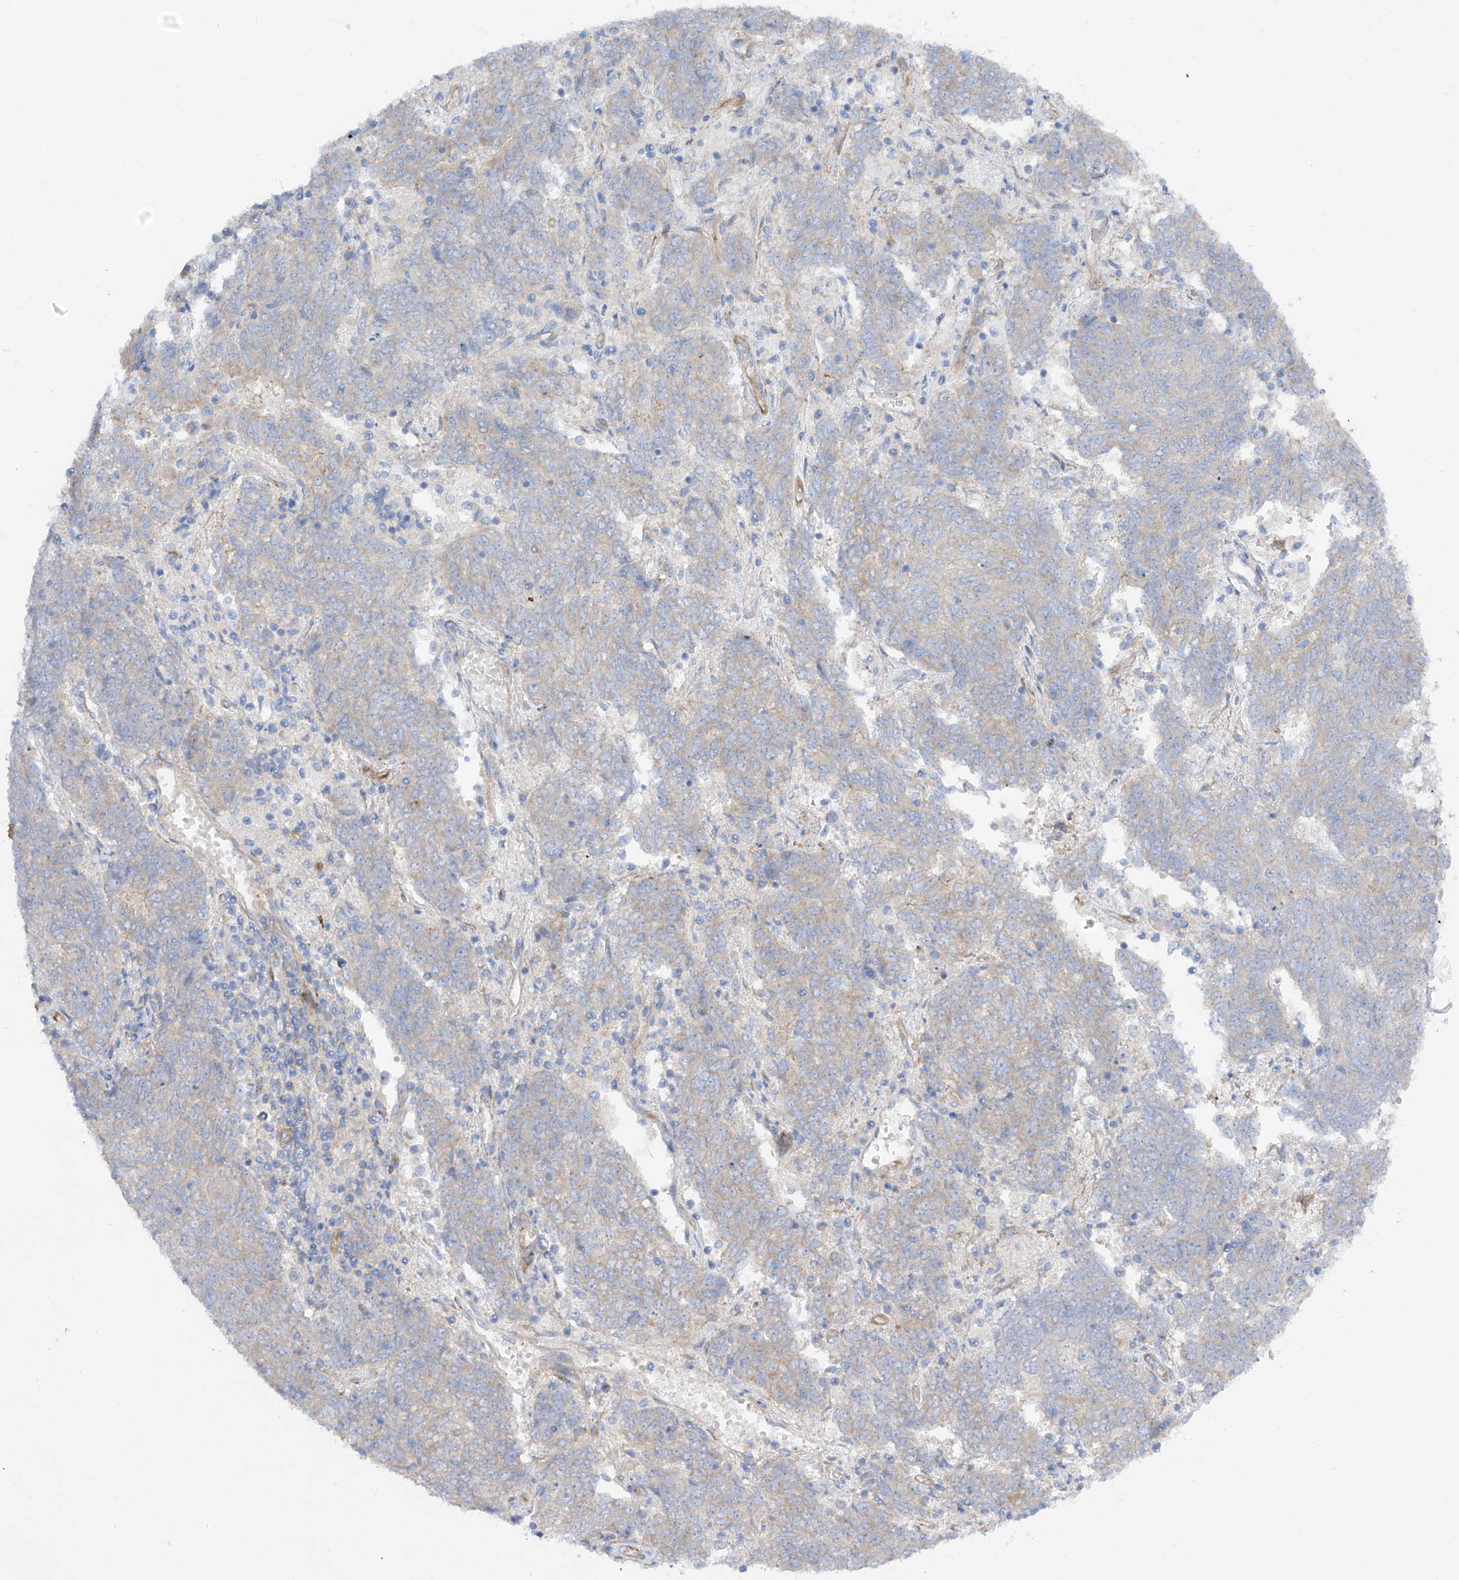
{"staining": {"intensity": "weak", "quantity": "25%-75%", "location": "cytoplasmic/membranous"}, "tissue": "endometrial cancer", "cell_type": "Tumor cells", "image_type": "cancer", "snomed": [{"axis": "morphology", "description": "Adenocarcinoma, NOS"}, {"axis": "topography", "description": "Endometrium"}], "caption": "A brown stain highlights weak cytoplasmic/membranous positivity of a protein in endometrial adenocarcinoma tumor cells.", "gene": "LCA5", "patient": {"sex": "female", "age": 80}}